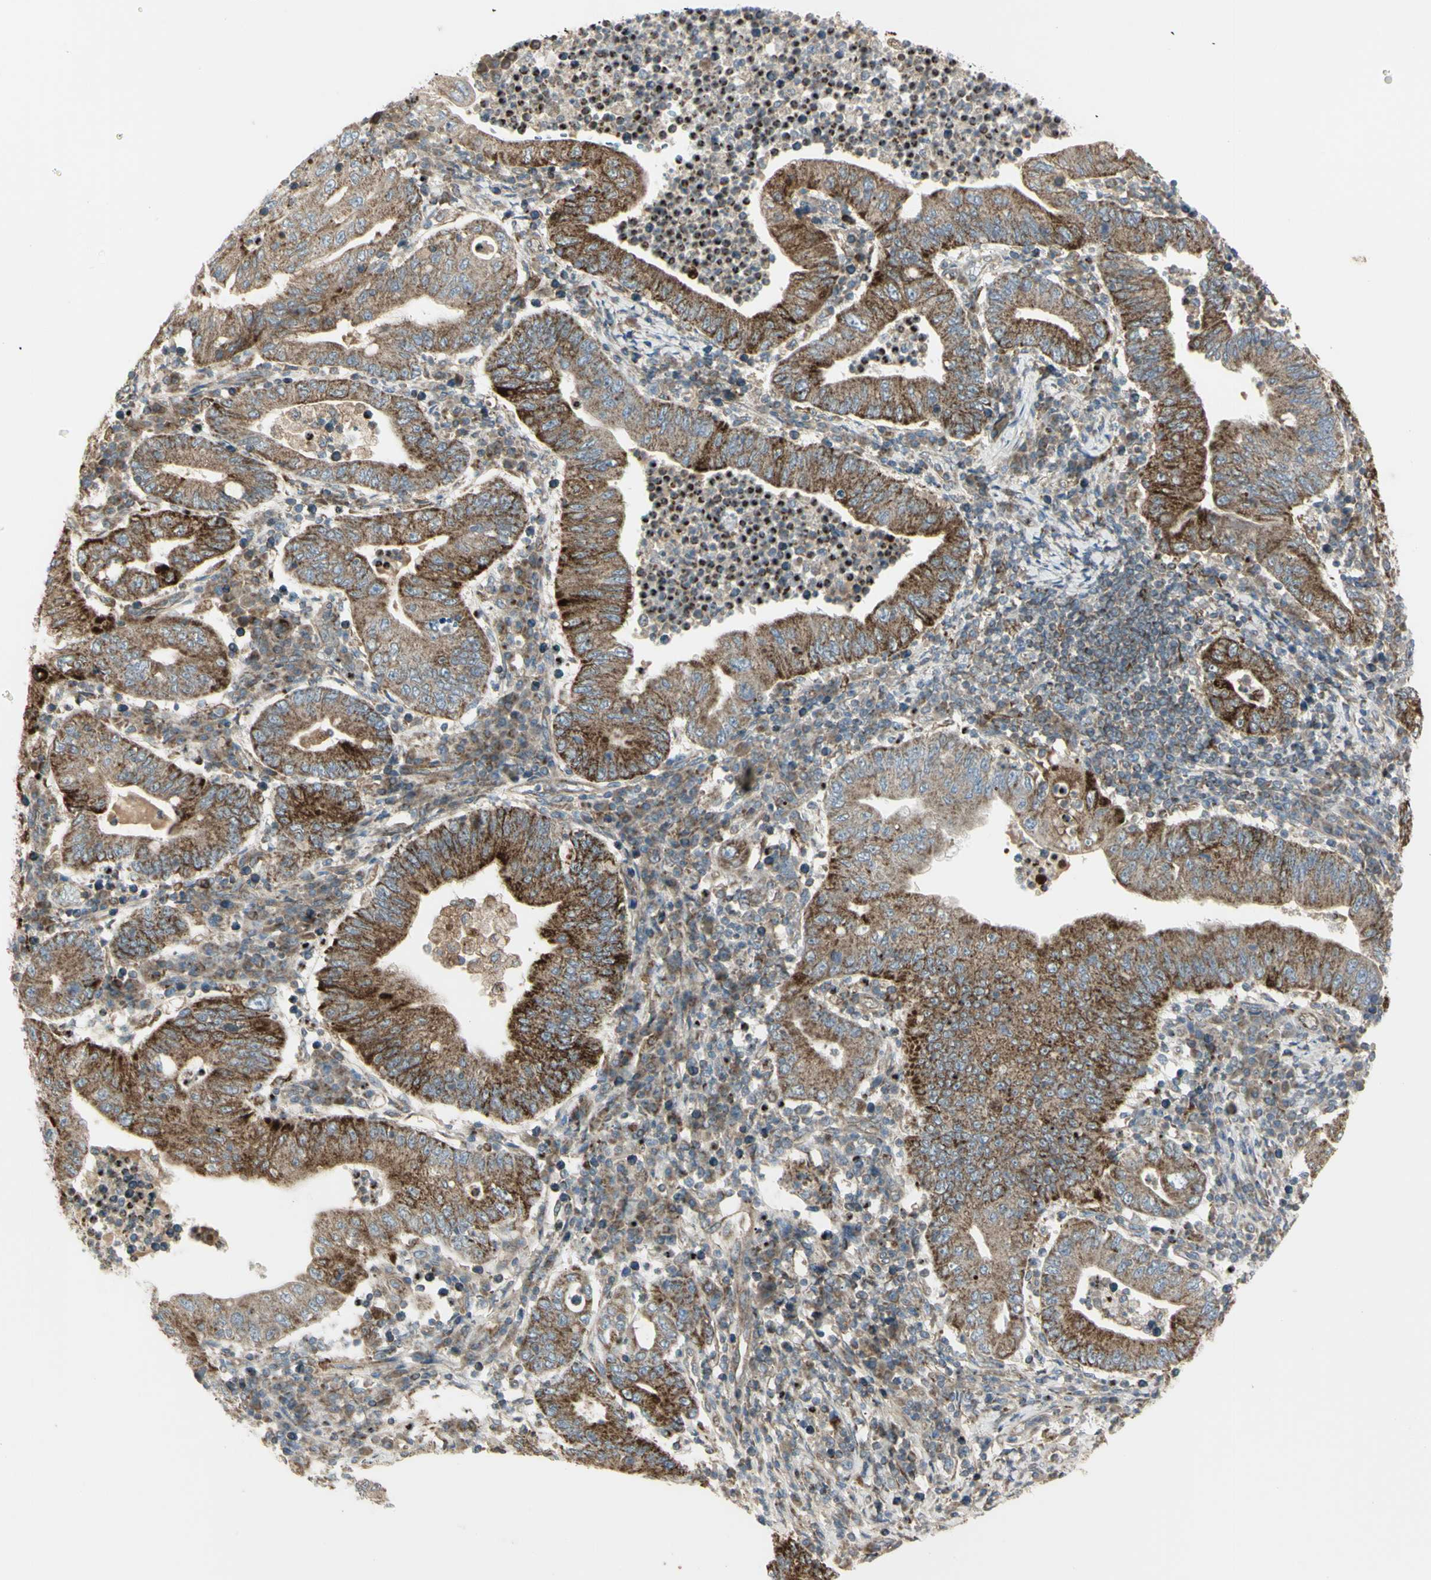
{"staining": {"intensity": "strong", "quantity": ">75%", "location": "cytoplasmic/membranous"}, "tissue": "stomach cancer", "cell_type": "Tumor cells", "image_type": "cancer", "snomed": [{"axis": "morphology", "description": "Normal tissue, NOS"}, {"axis": "morphology", "description": "Adenocarcinoma, NOS"}, {"axis": "topography", "description": "Esophagus"}, {"axis": "topography", "description": "Stomach, upper"}, {"axis": "topography", "description": "Peripheral nerve tissue"}], "caption": "DAB (3,3'-diaminobenzidine) immunohistochemical staining of human stomach cancer (adenocarcinoma) displays strong cytoplasmic/membranous protein expression in about >75% of tumor cells.", "gene": "CYB5R1", "patient": {"sex": "male", "age": 62}}